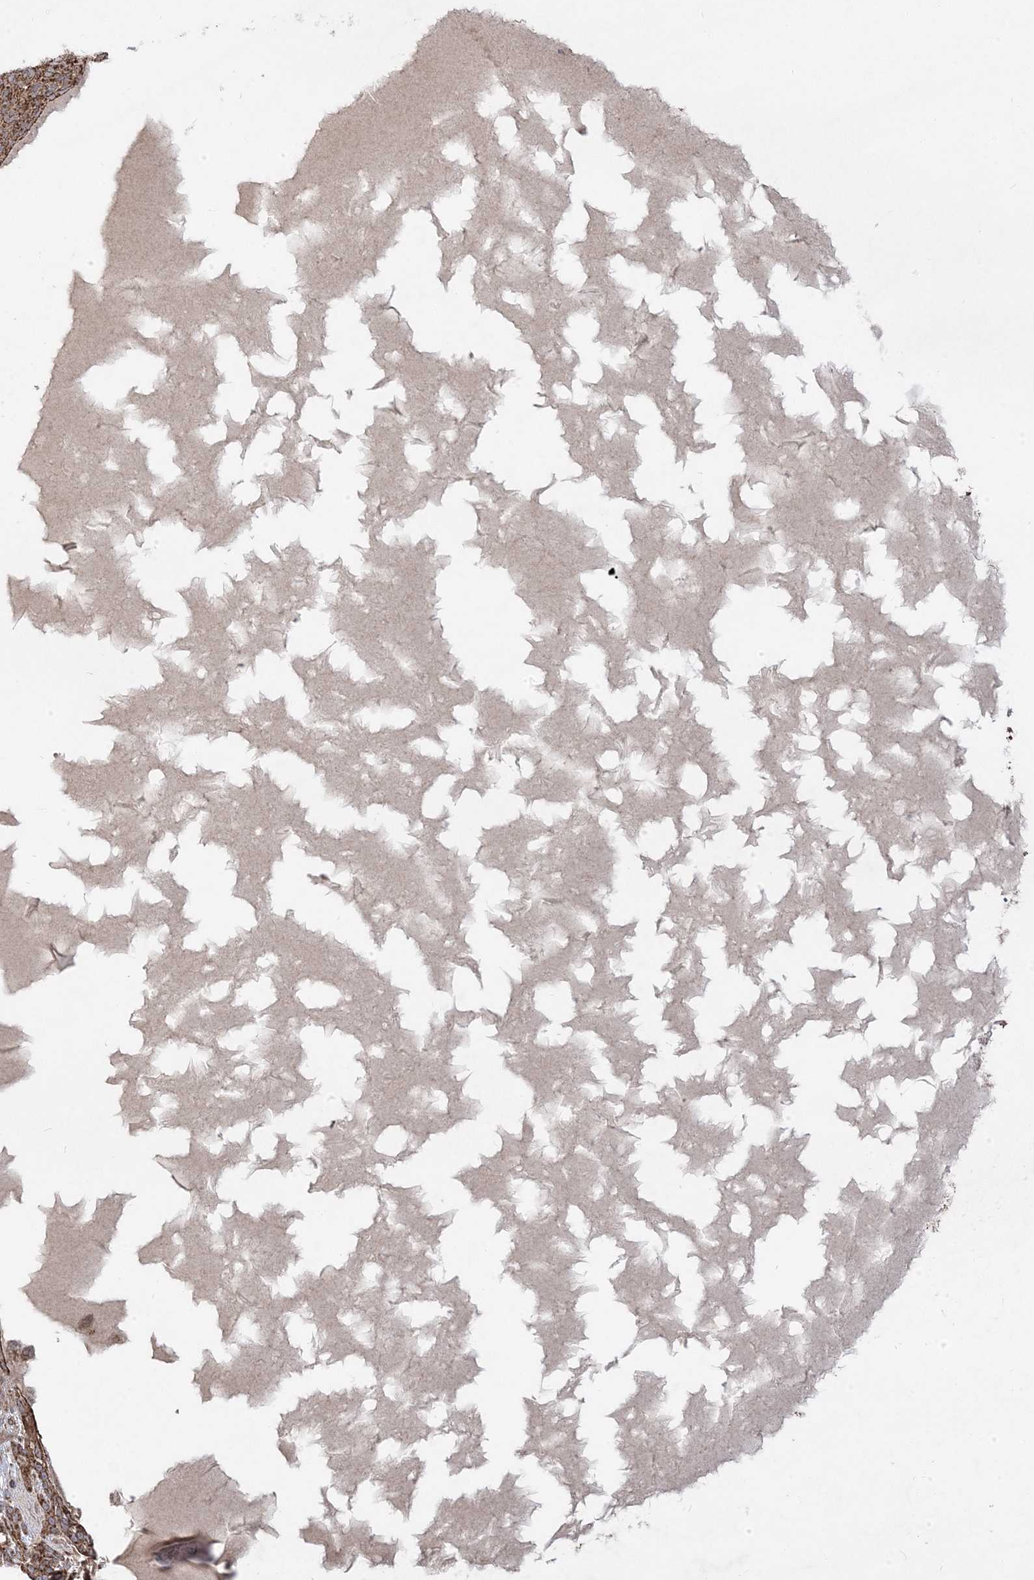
{"staining": {"intensity": "strong", "quantity": ">75%", "location": "cytoplasmic/membranous"}, "tissue": "skin cancer", "cell_type": "Tumor cells", "image_type": "cancer", "snomed": [{"axis": "morphology", "description": "Squamous cell carcinoma, NOS"}, {"axis": "topography", "description": "Skin"}], "caption": "IHC staining of skin squamous cell carcinoma, which reveals high levels of strong cytoplasmic/membranous staining in approximately >75% of tumor cells indicating strong cytoplasmic/membranous protein expression. The staining was performed using DAB (3,3'-diaminobenzidine) (brown) for protein detection and nuclei were counterstained in hematoxylin (blue).", "gene": "CLUAP1", "patient": {"sex": "female", "age": 90}}